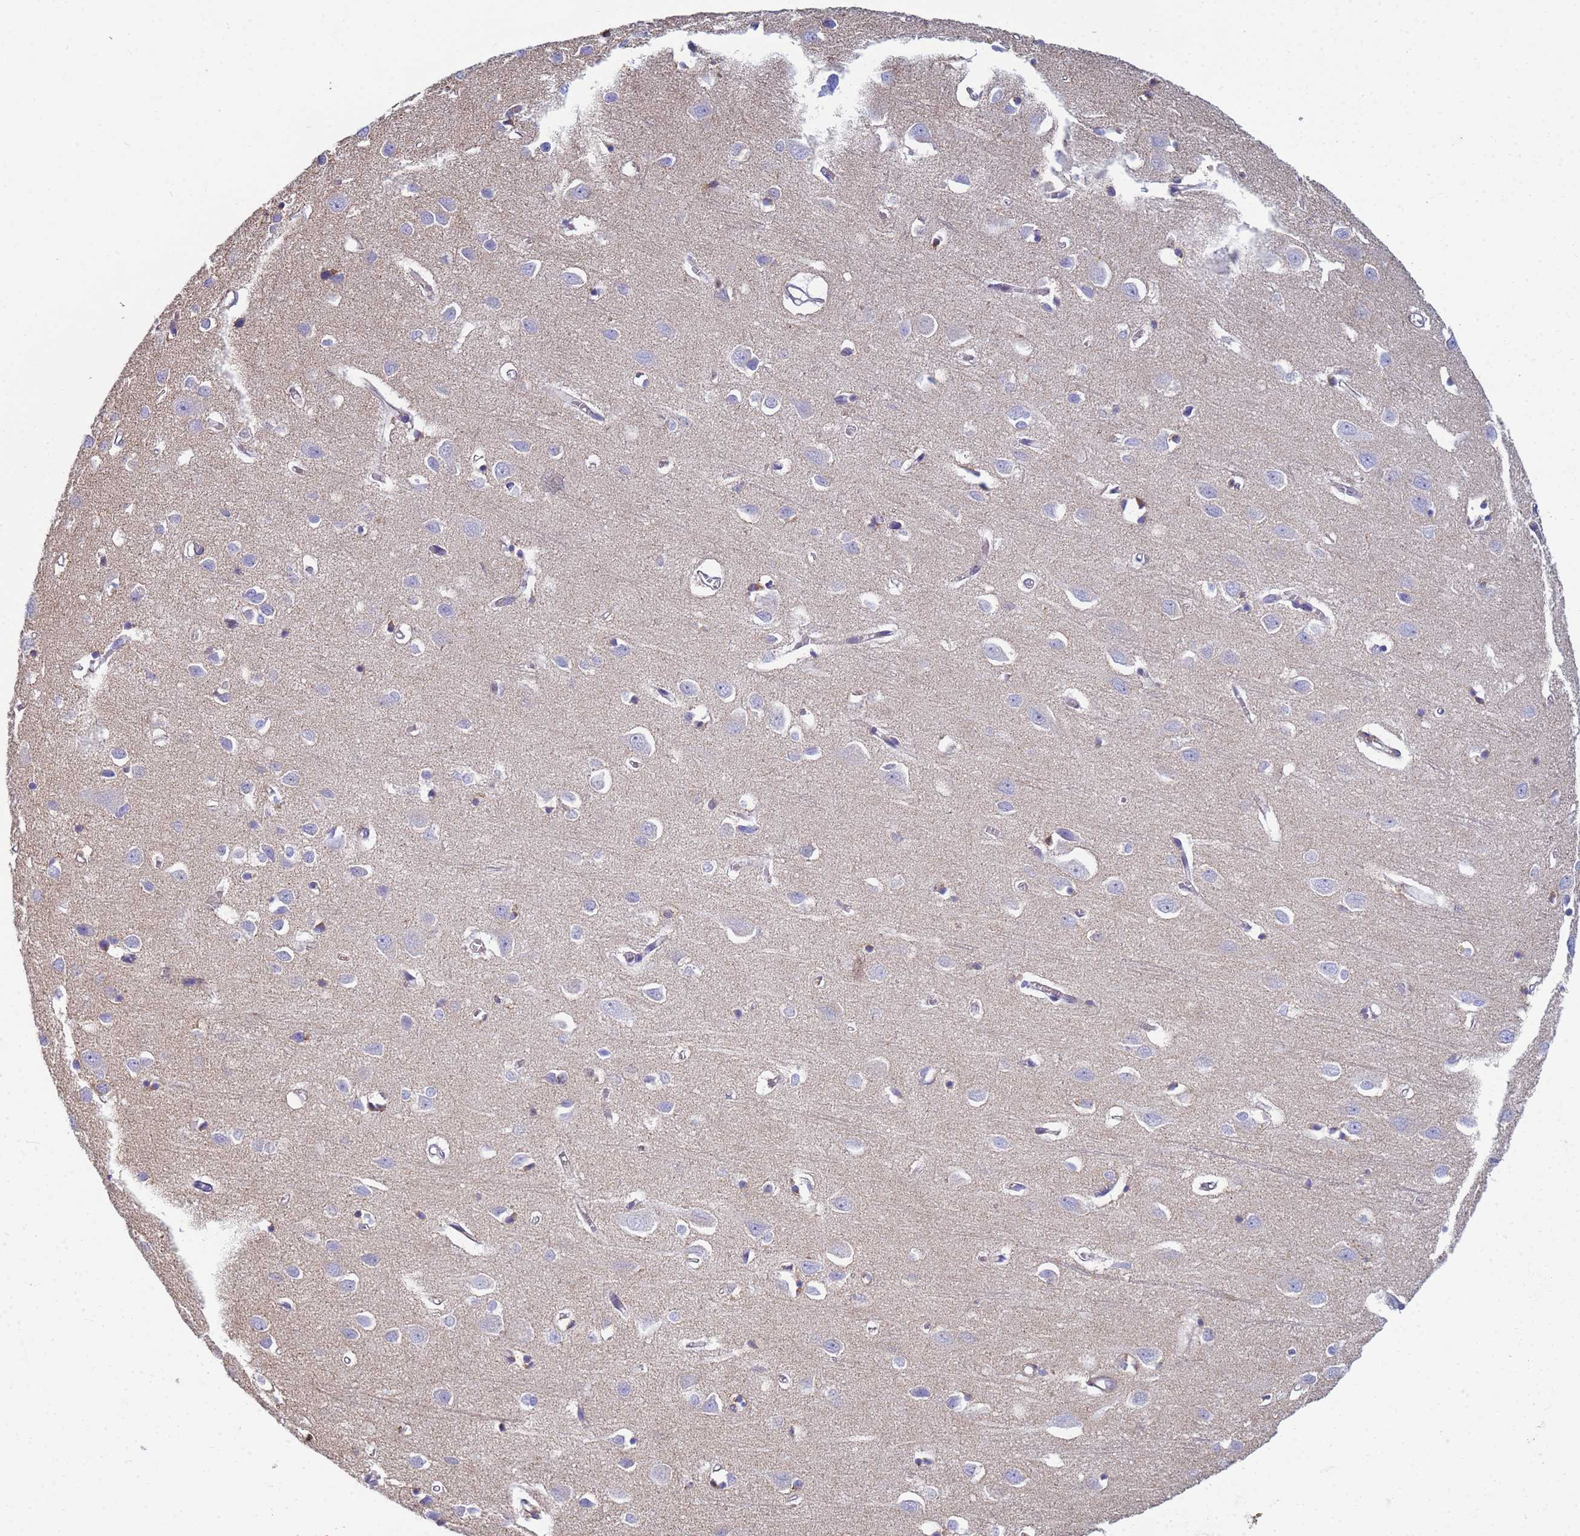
{"staining": {"intensity": "weak", "quantity": "<25%", "location": "cytoplasmic/membranous"}, "tissue": "cerebral cortex", "cell_type": "Endothelial cells", "image_type": "normal", "snomed": [{"axis": "morphology", "description": "Normal tissue, NOS"}, {"axis": "topography", "description": "Cerebral cortex"}], "caption": "IHC of unremarkable cerebral cortex displays no staining in endothelial cells.", "gene": "ZNG1A", "patient": {"sex": "female", "age": 64}}